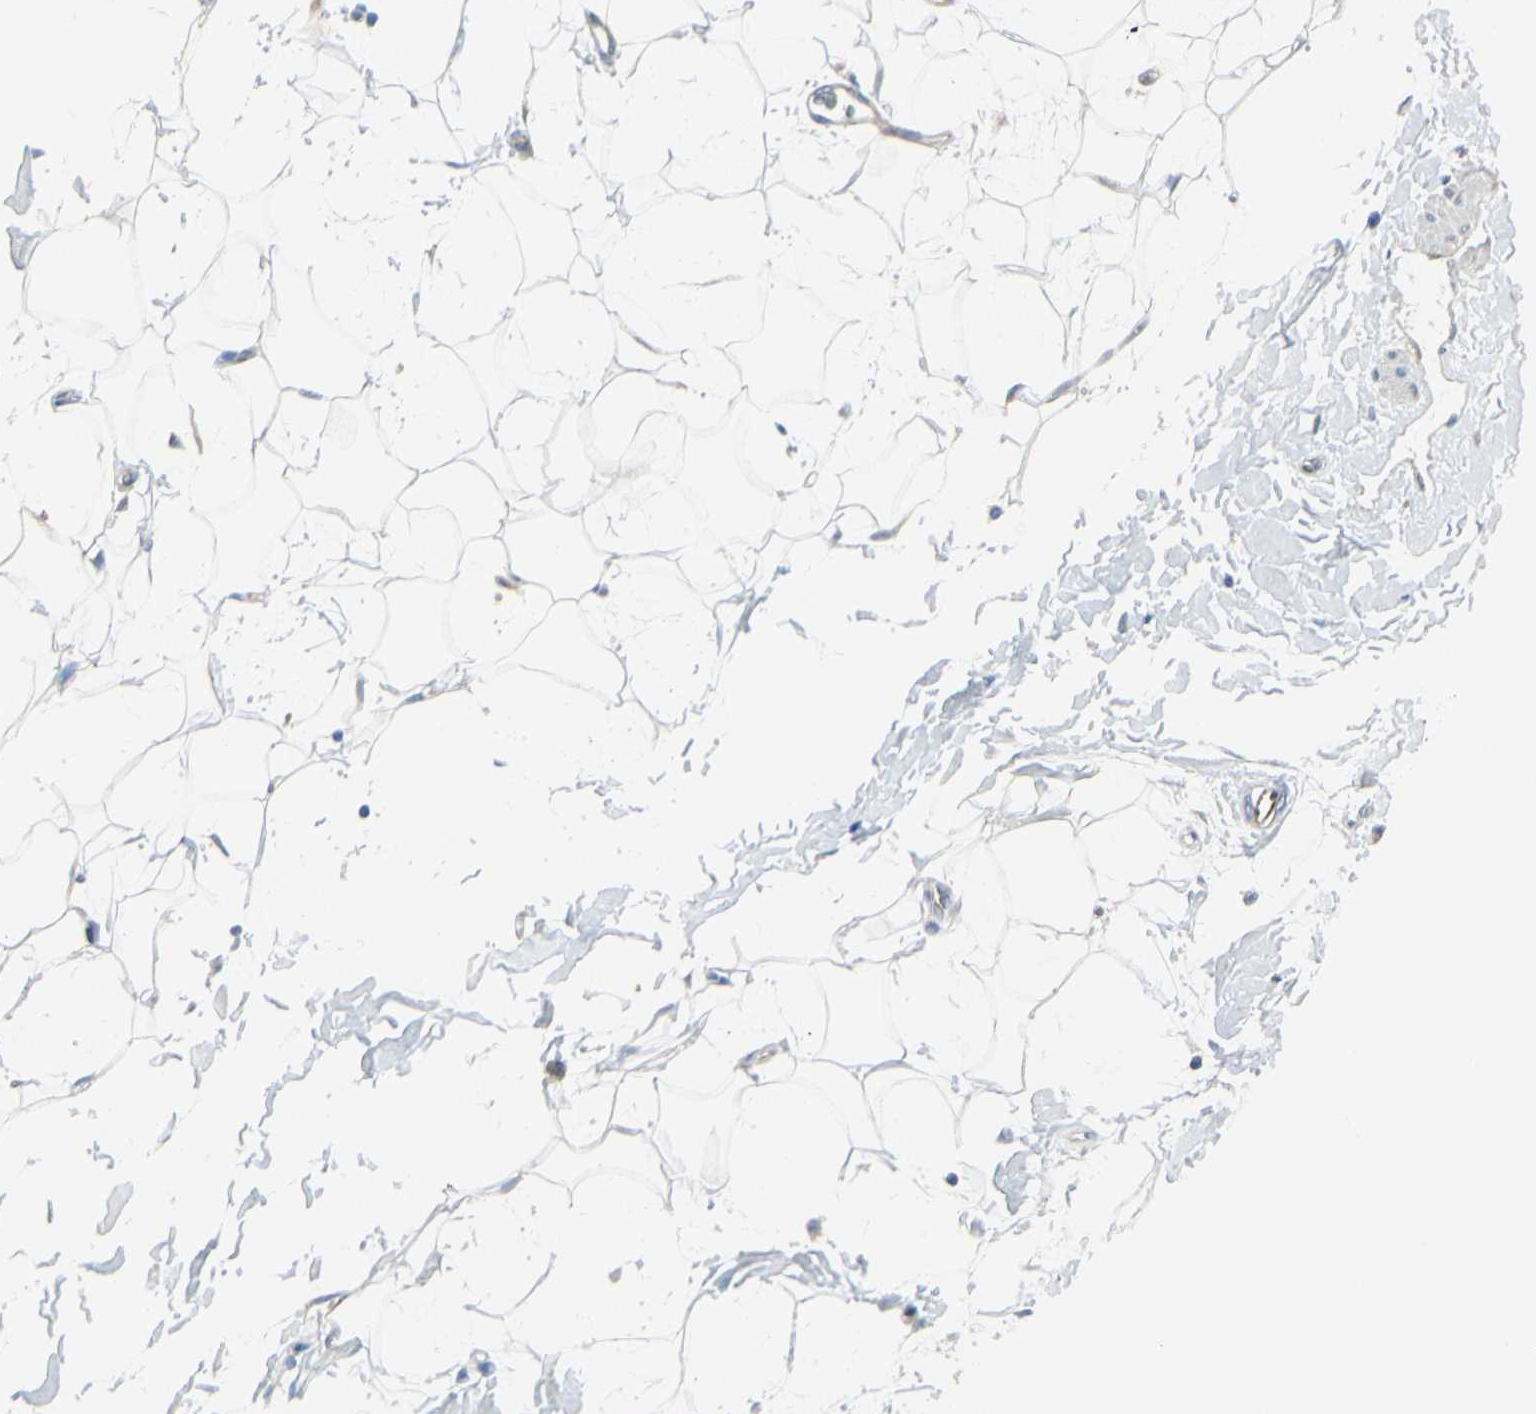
{"staining": {"intensity": "negative", "quantity": "none", "location": "none"}, "tissue": "adipose tissue", "cell_type": "Adipocytes", "image_type": "normal", "snomed": [{"axis": "morphology", "description": "Normal tissue, NOS"}, {"axis": "topography", "description": "Soft tissue"}], "caption": "Immunohistochemical staining of unremarkable human adipose tissue demonstrates no significant staining in adipocytes. (DAB IHC with hematoxylin counter stain).", "gene": "SELENOS", "patient": {"sex": "male", "age": 72}}